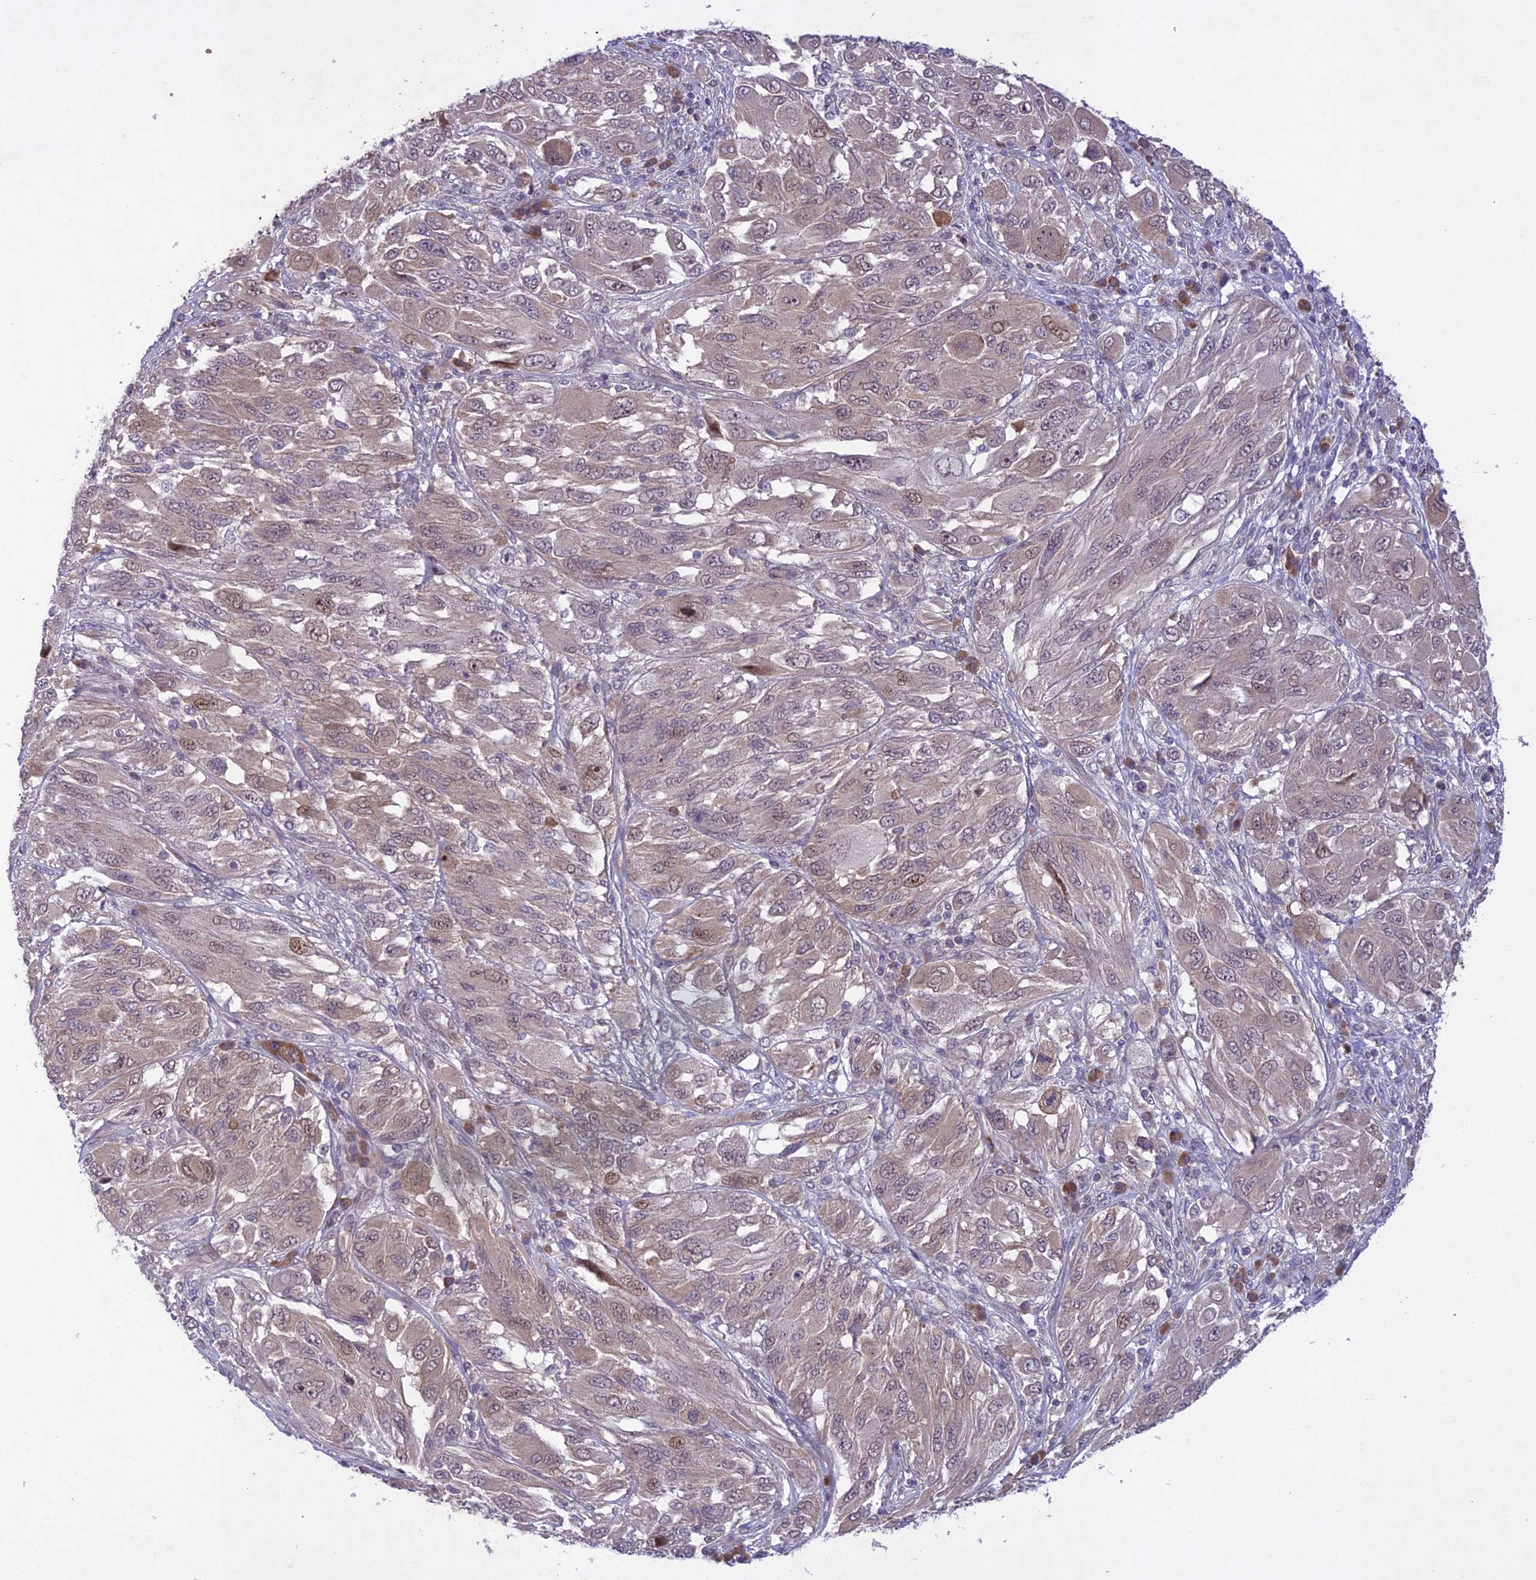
{"staining": {"intensity": "weak", "quantity": "25%-75%", "location": "cytoplasmic/membranous,nuclear"}, "tissue": "melanoma", "cell_type": "Tumor cells", "image_type": "cancer", "snomed": [{"axis": "morphology", "description": "Malignant melanoma, NOS"}, {"axis": "topography", "description": "Skin"}], "caption": "Malignant melanoma was stained to show a protein in brown. There is low levels of weak cytoplasmic/membranous and nuclear expression in approximately 25%-75% of tumor cells.", "gene": "ANKRD52", "patient": {"sex": "female", "age": 91}}